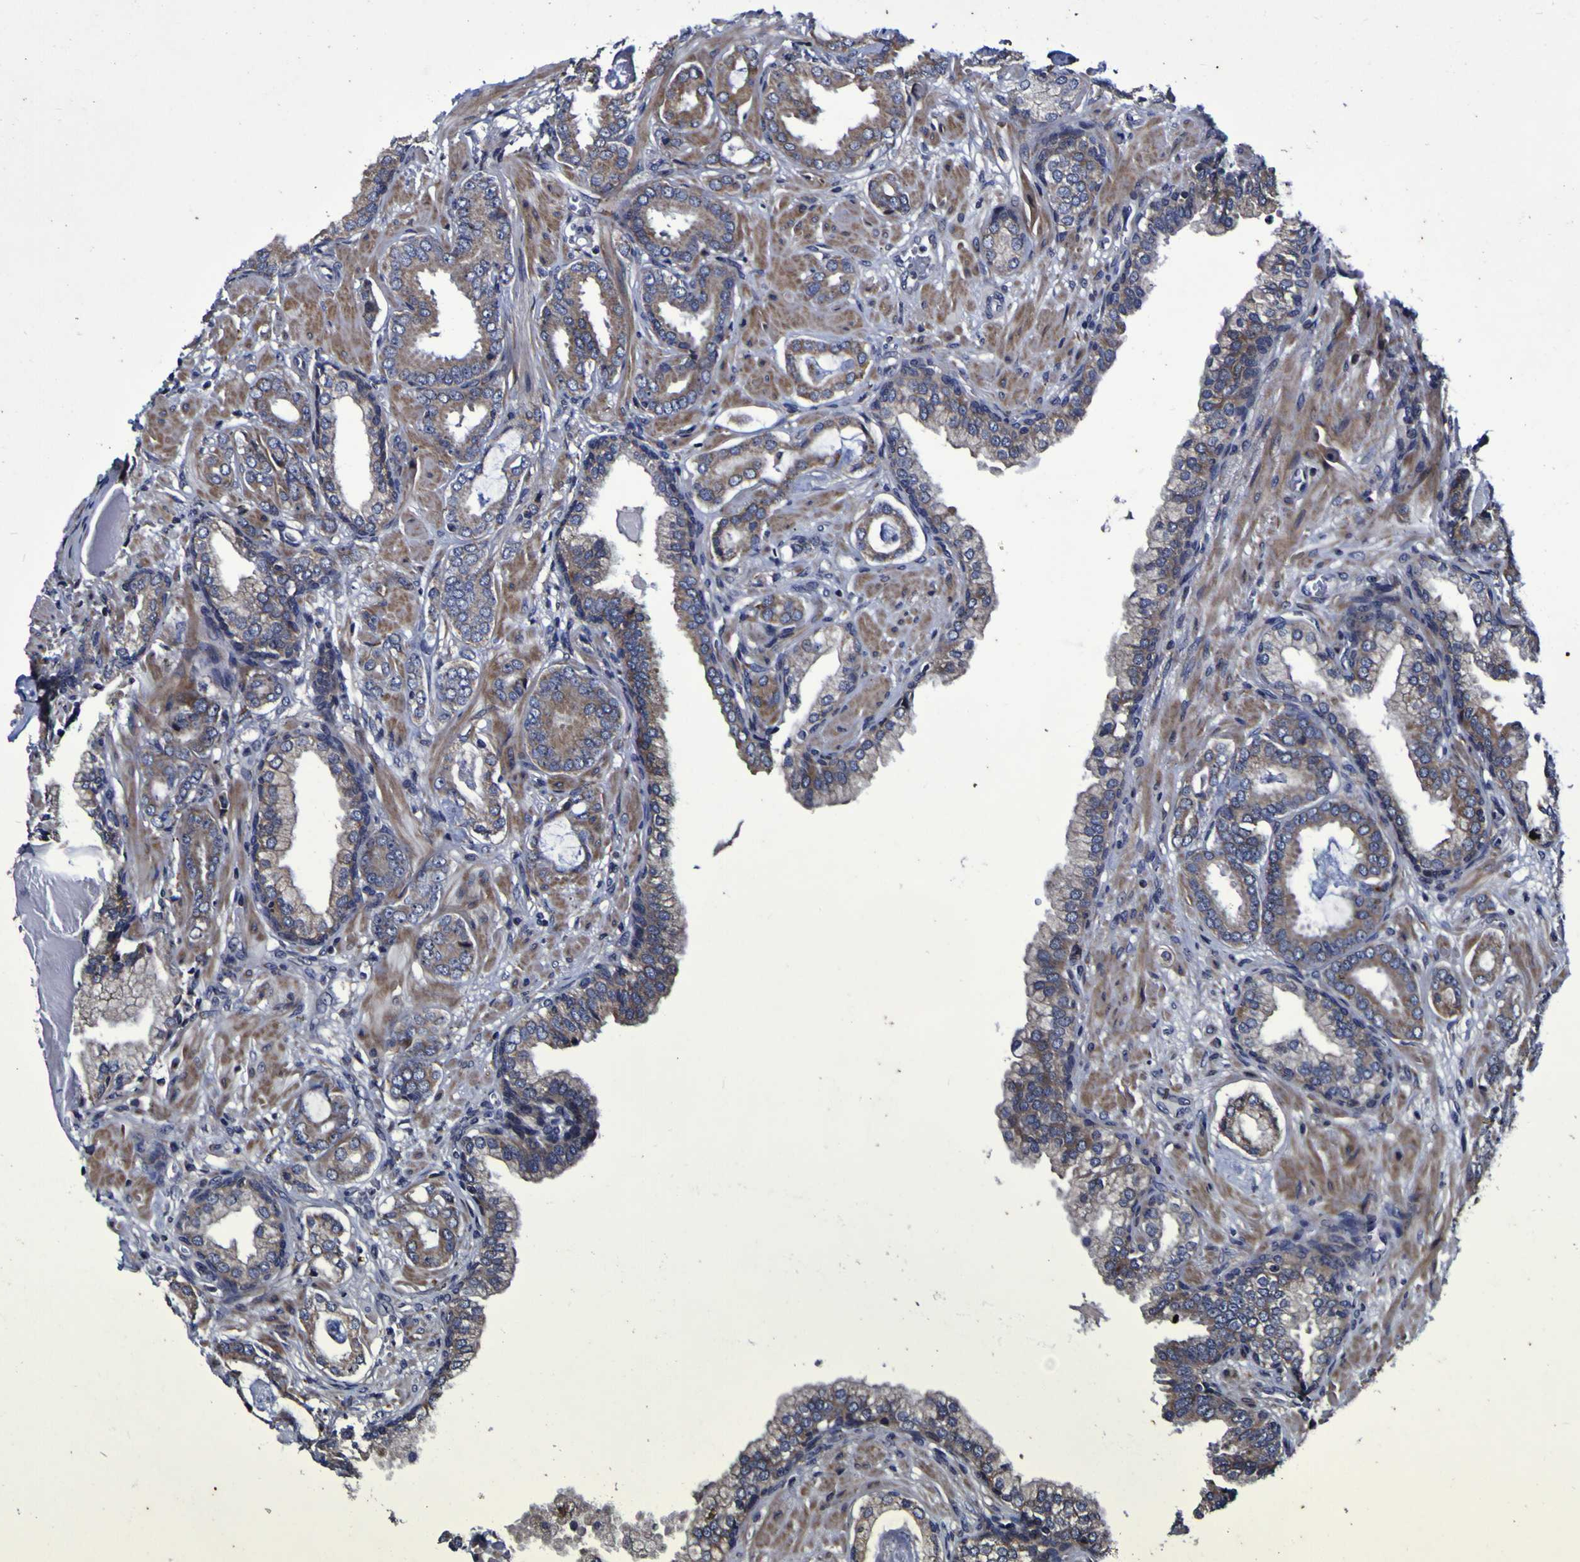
{"staining": {"intensity": "moderate", "quantity": "25%-75%", "location": "cytoplasmic/membranous"}, "tissue": "prostate cancer", "cell_type": "Tumor cells", "image_type": "cancer", "snomed": [{"axis": "morphology", "description": "Adenocarcinoma, Low grade"}, {"axis": "topography", "description": "Prostate"}], "caption": "This histopathology image displays IHC staining of human prostate cancer, with medium moderate cytoplasmic/membranous staining in about 25%-75% of tumor cells.", "gene": "P3H1", "patient": {"sex": "male", "age": 53}}